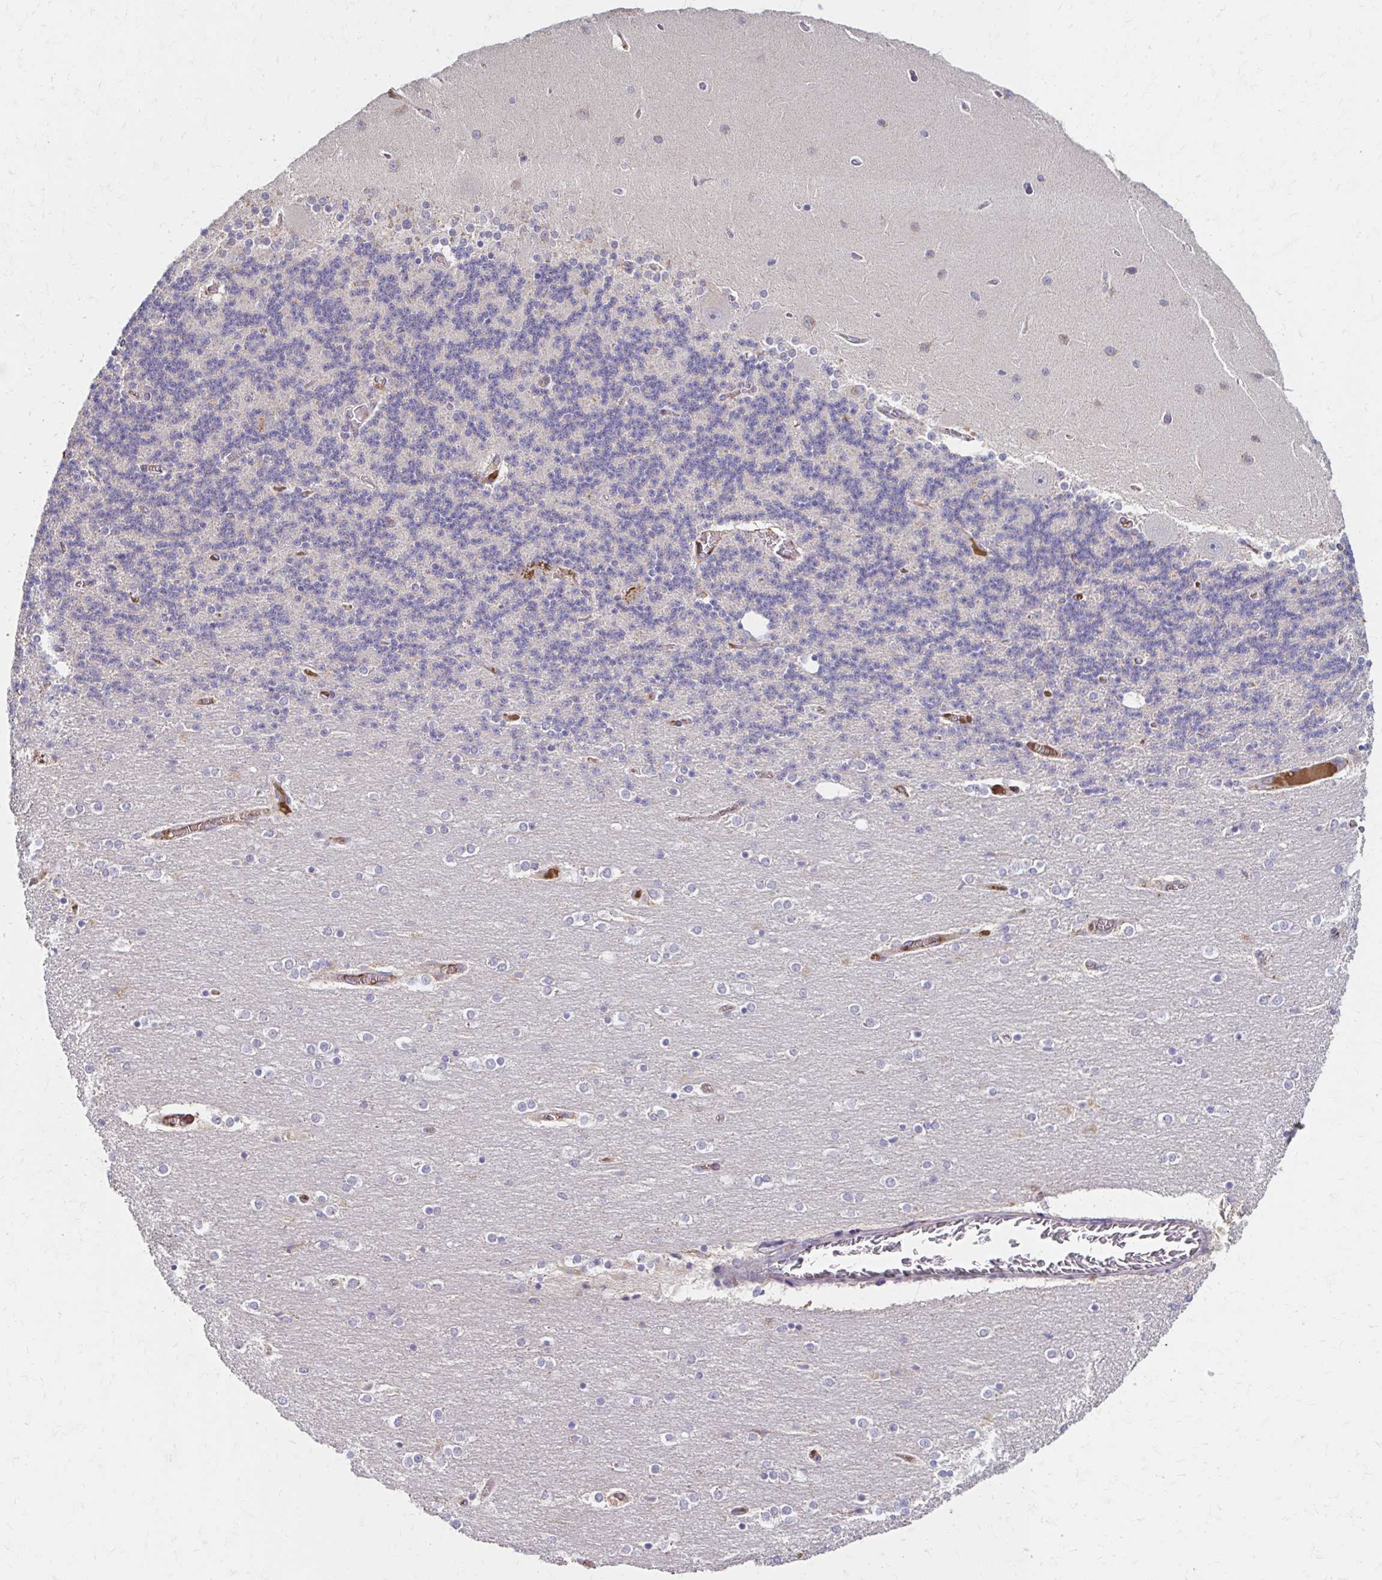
{"staining": {"intensity": "negative", "quantity": "none", "location": "none"}, "tissue": "cerebellum", "cell_type": "Cells in granular layer", "image_type": "normal", "snomed": [{"axis": "morphology", "description": "Normal tissue, NOS"}, {"axis": "topography", "description": "Cerebellum"}], "caption": "This is a histopathology image of immunohistochemistry (IHC) staining of normal cerebellum, which shows no staining in cells in granular layer. (DAB (3,3'-diaminobenzidine) immunohistochemistry visualized using brightfield microscopy, high magnification).", "gene": "HMGCS2", "patient": {"sex": "female", "age": 54}}